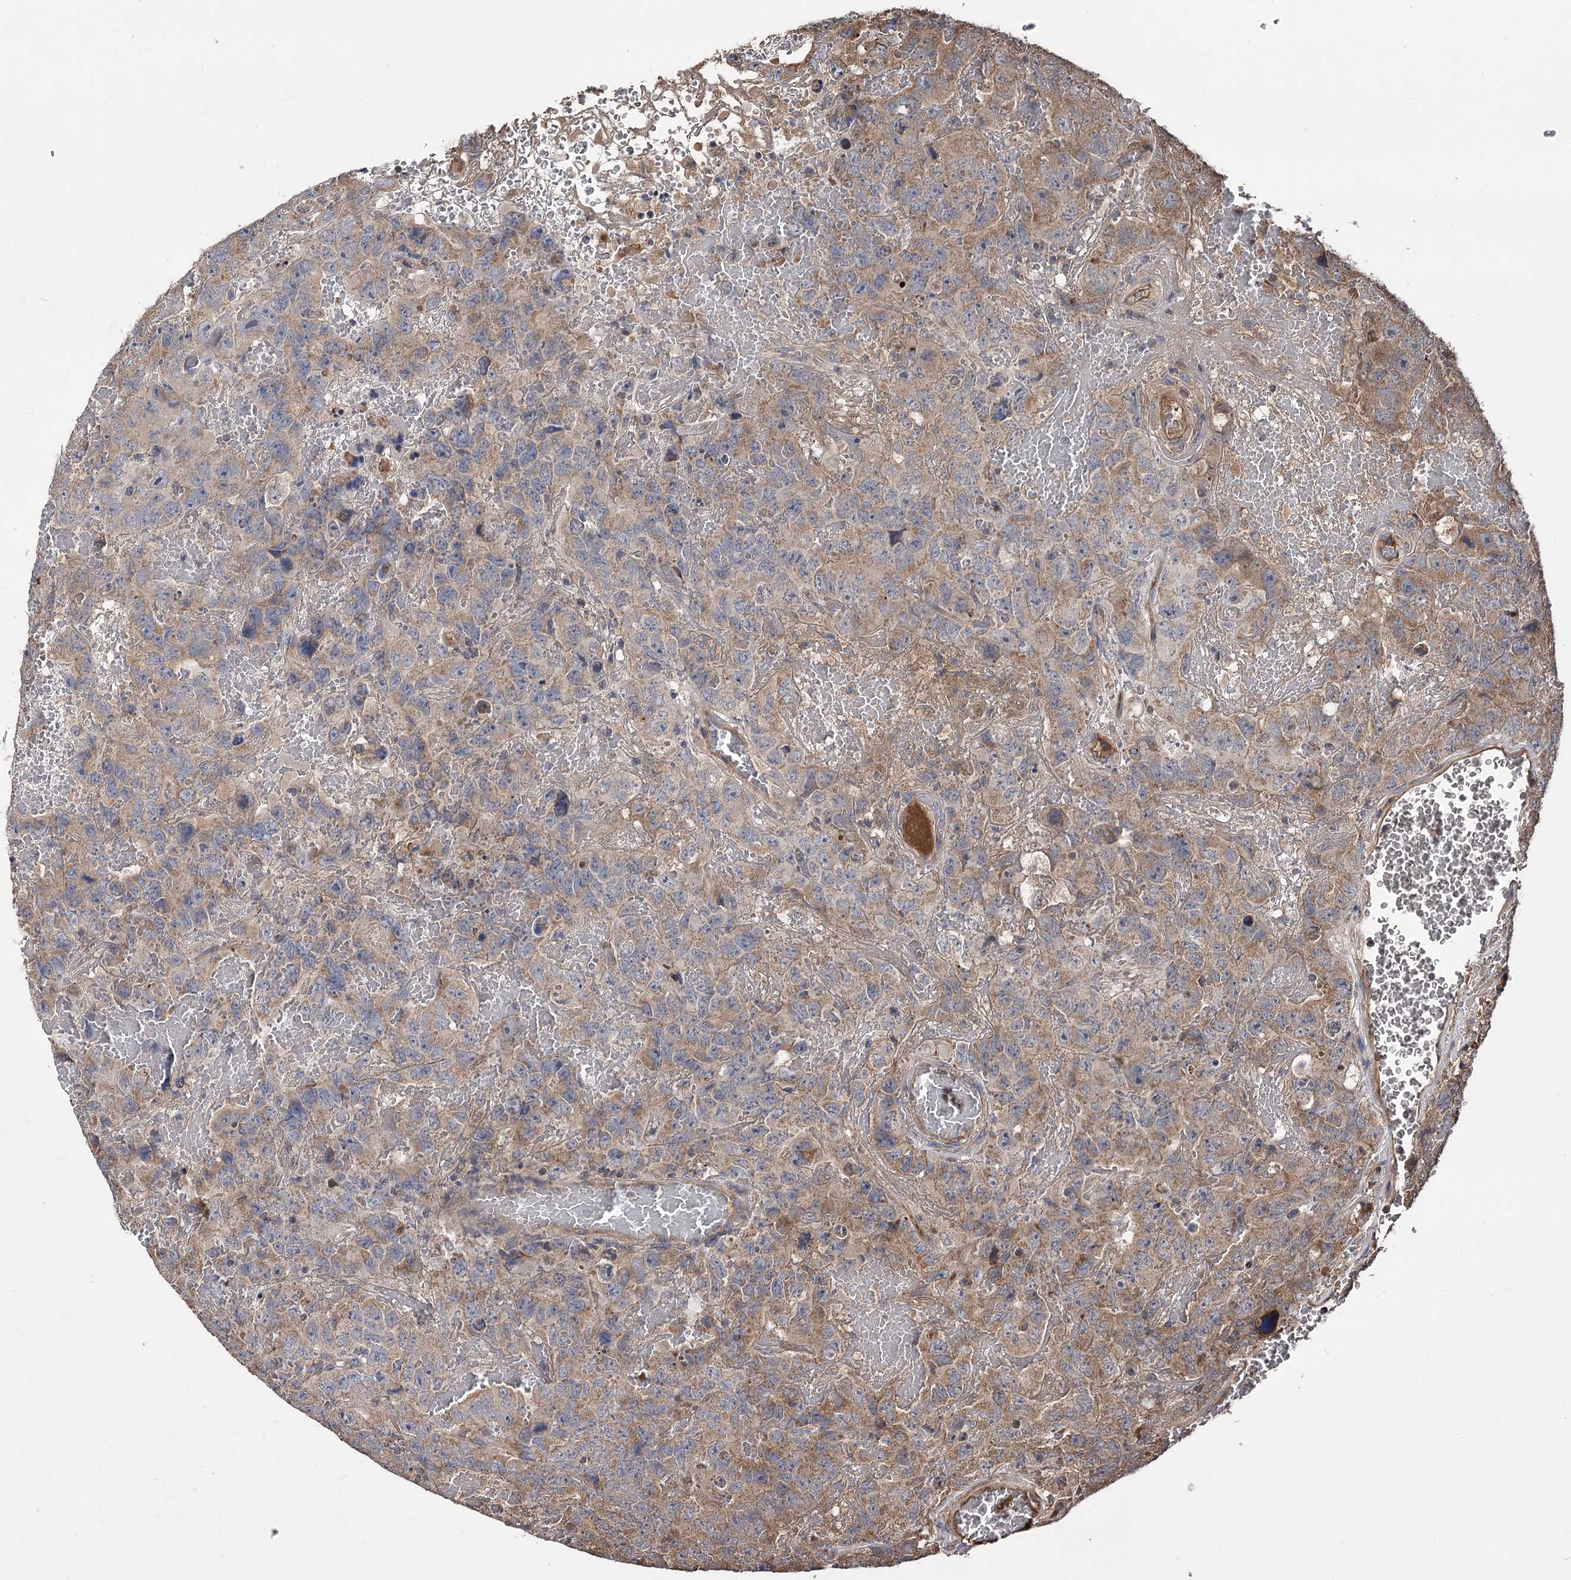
{"staining": {"intensity": "moderate", "quantity": ">75%", "location": "cytoplasmic/membranous"}, "tissue": "testis cancer", "cell_type": "Tumor cells", "image_type": "cancer", "snomed": [{"axis": "morphology", "description": "Carcinoma, Embryonal, NOS"}, {"axis": "topography", "description": "Testis"}], "caption": "Protein analysis of embryonal carcinoma (testis) tissue shows moderate cytoplasmic/membranous staining in approximately >75% of tumor cells. (brown staining indicates protein expression, while blue staining denotes nuclei).", "gene": "RASSF3", "patient": {"sex": "male", "age": 45}}